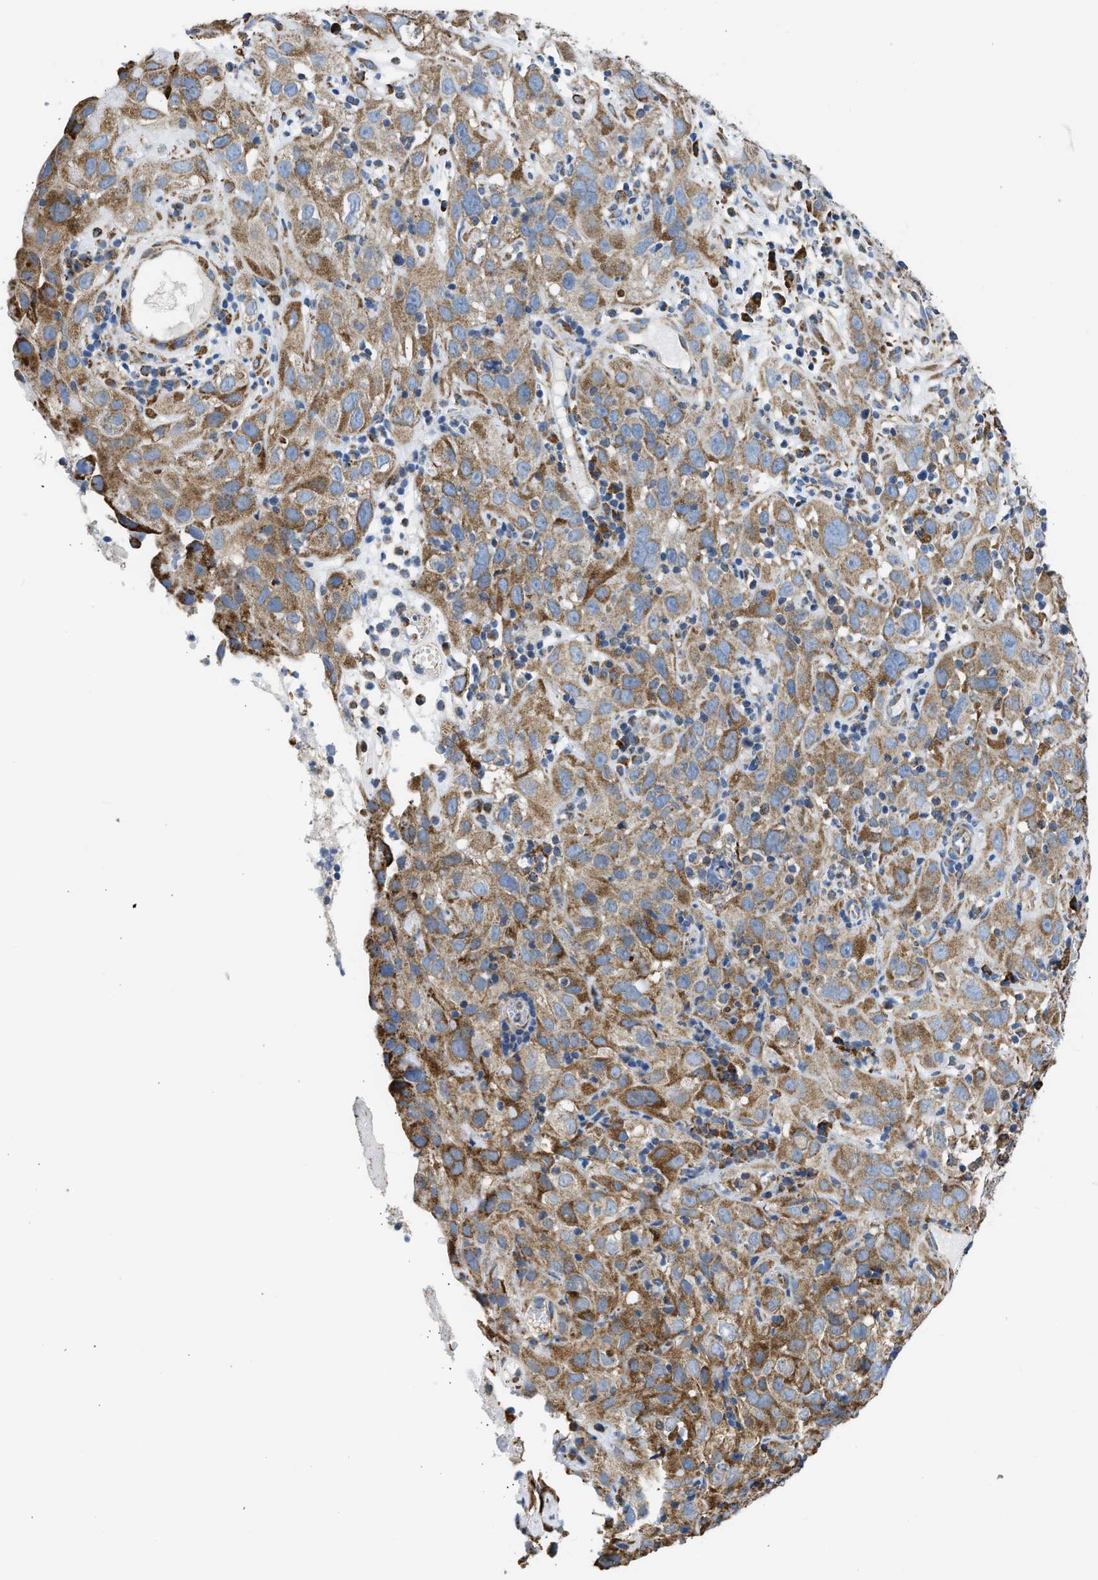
{"staining": {"intensity": "moderate", "quantity": ">75%", "location": "cytoplasmic/membranous"}, "tissue": "cervical cancer", "cell_type": "Tumor cells", "image_type": "cancer", "snomed": [{"axis": "morphology", "description": "Squamous cell carcinoma, NOS"}, {"axis": "topography", "description": "Cervix"}], "caption": "The histopathology image shows staining of cervical cancer (squamous cell carcinoma), revealing moderate cytoplasmic/membranous protein staining (brown color) within tumor cells. (DAB (3,3'-diaminobenzidine) IHC with brightfield microscopy, high magnification).", "gene": "CYCS", "patient": {"sex": "female", "age": 32}}